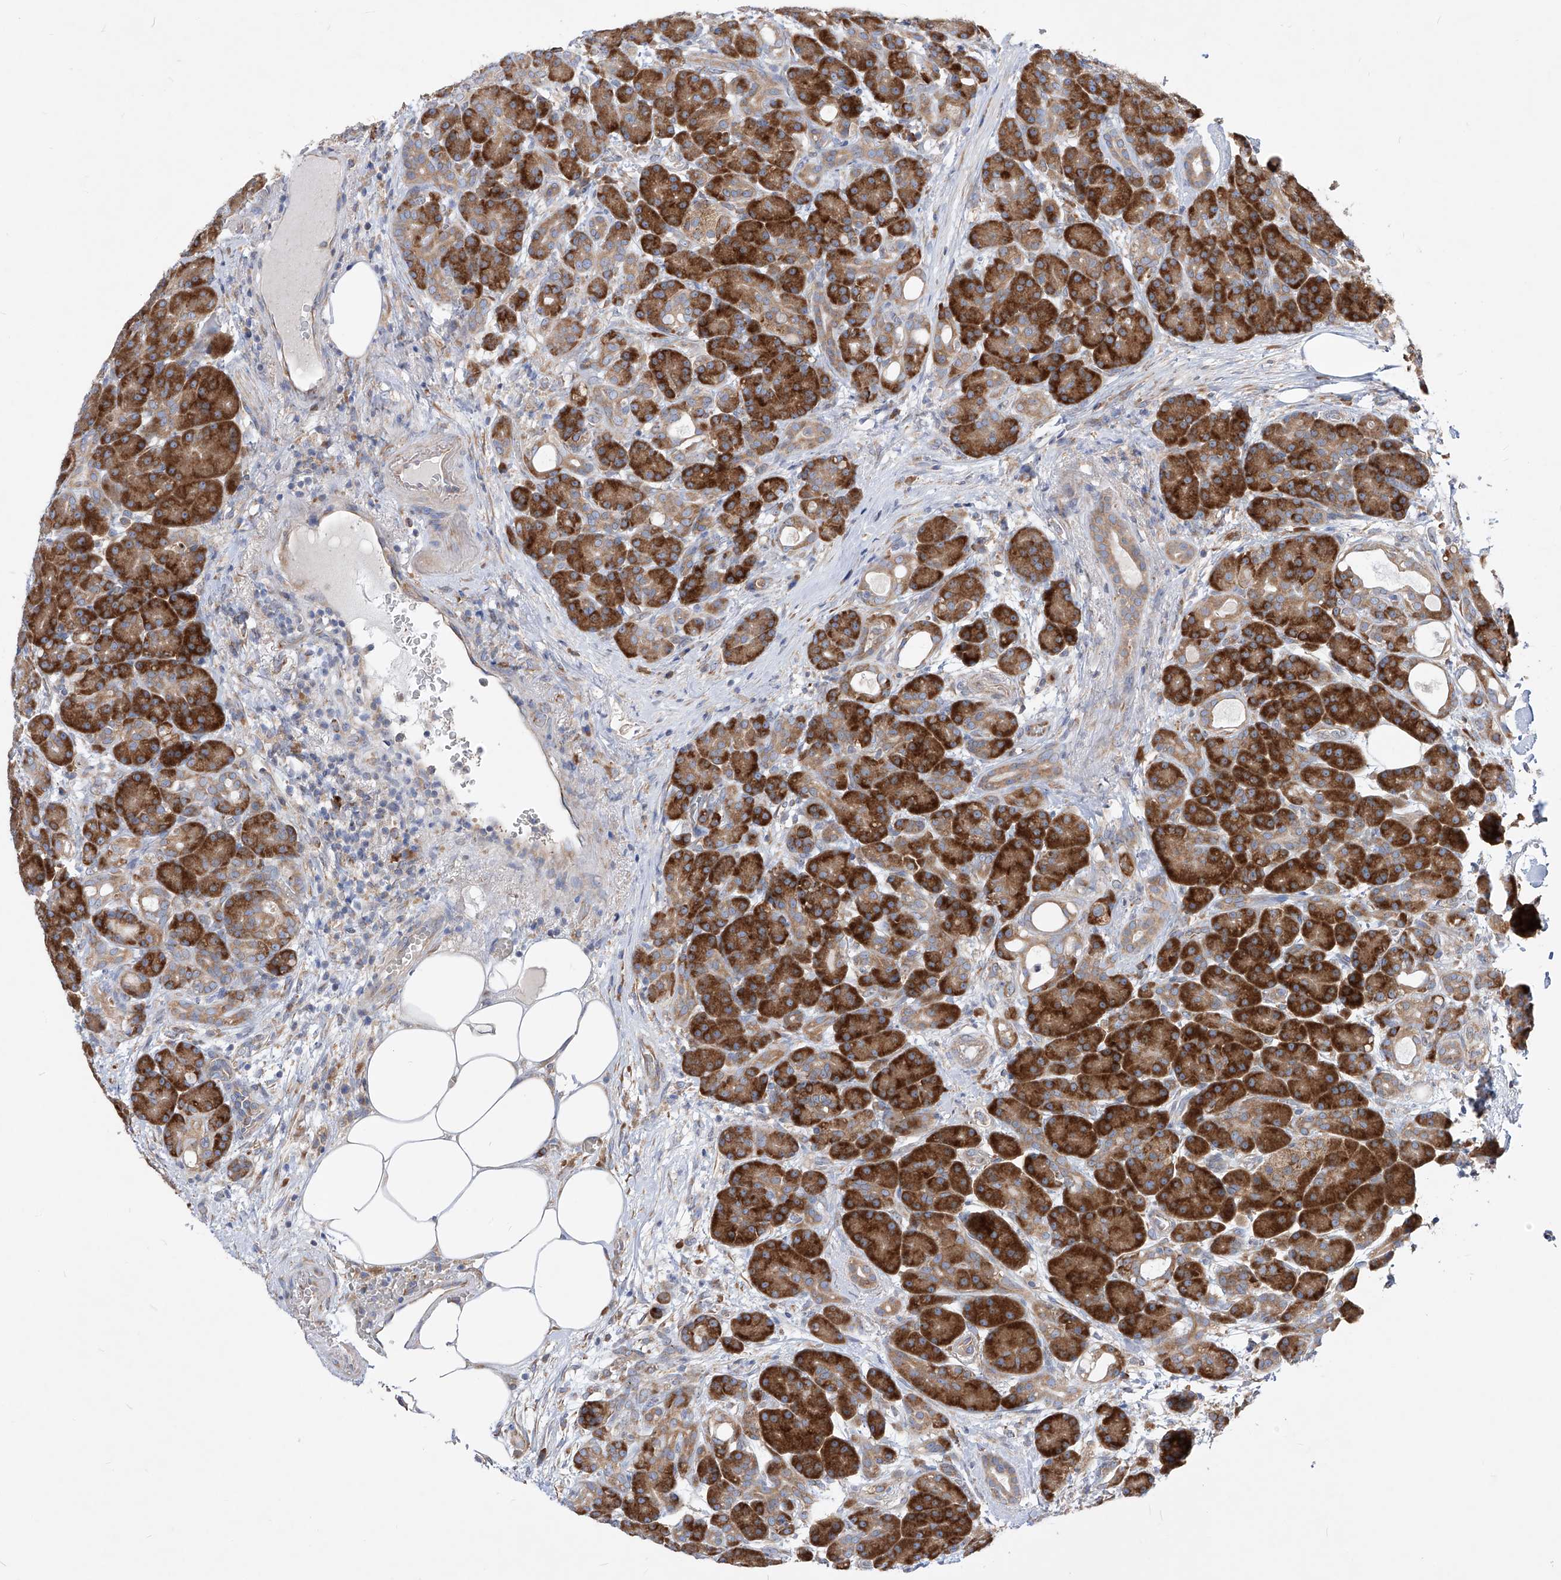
{"staining": {"intensity": "strong", "quantity": ">75%", "location": "cytoplasmic/membranous"}, "tissue": "pancreas", "cell_type": "Exocrine glandular cells", "image_type": "normal", "snomed": [{"axis": "morphology", "description": "Normal tissue, NOS"}, {"axis": "topography", "description": "Pancreas"}], "caption": "A micrograph showing strong cytoplasmic/membranous expression in approximately >75% of exocrine glandular cells in benign pancreas, as visualized by brown immunohistochemical staining.", "gene": "UFL1", "patient": {"sex": "male", "age": 63}}